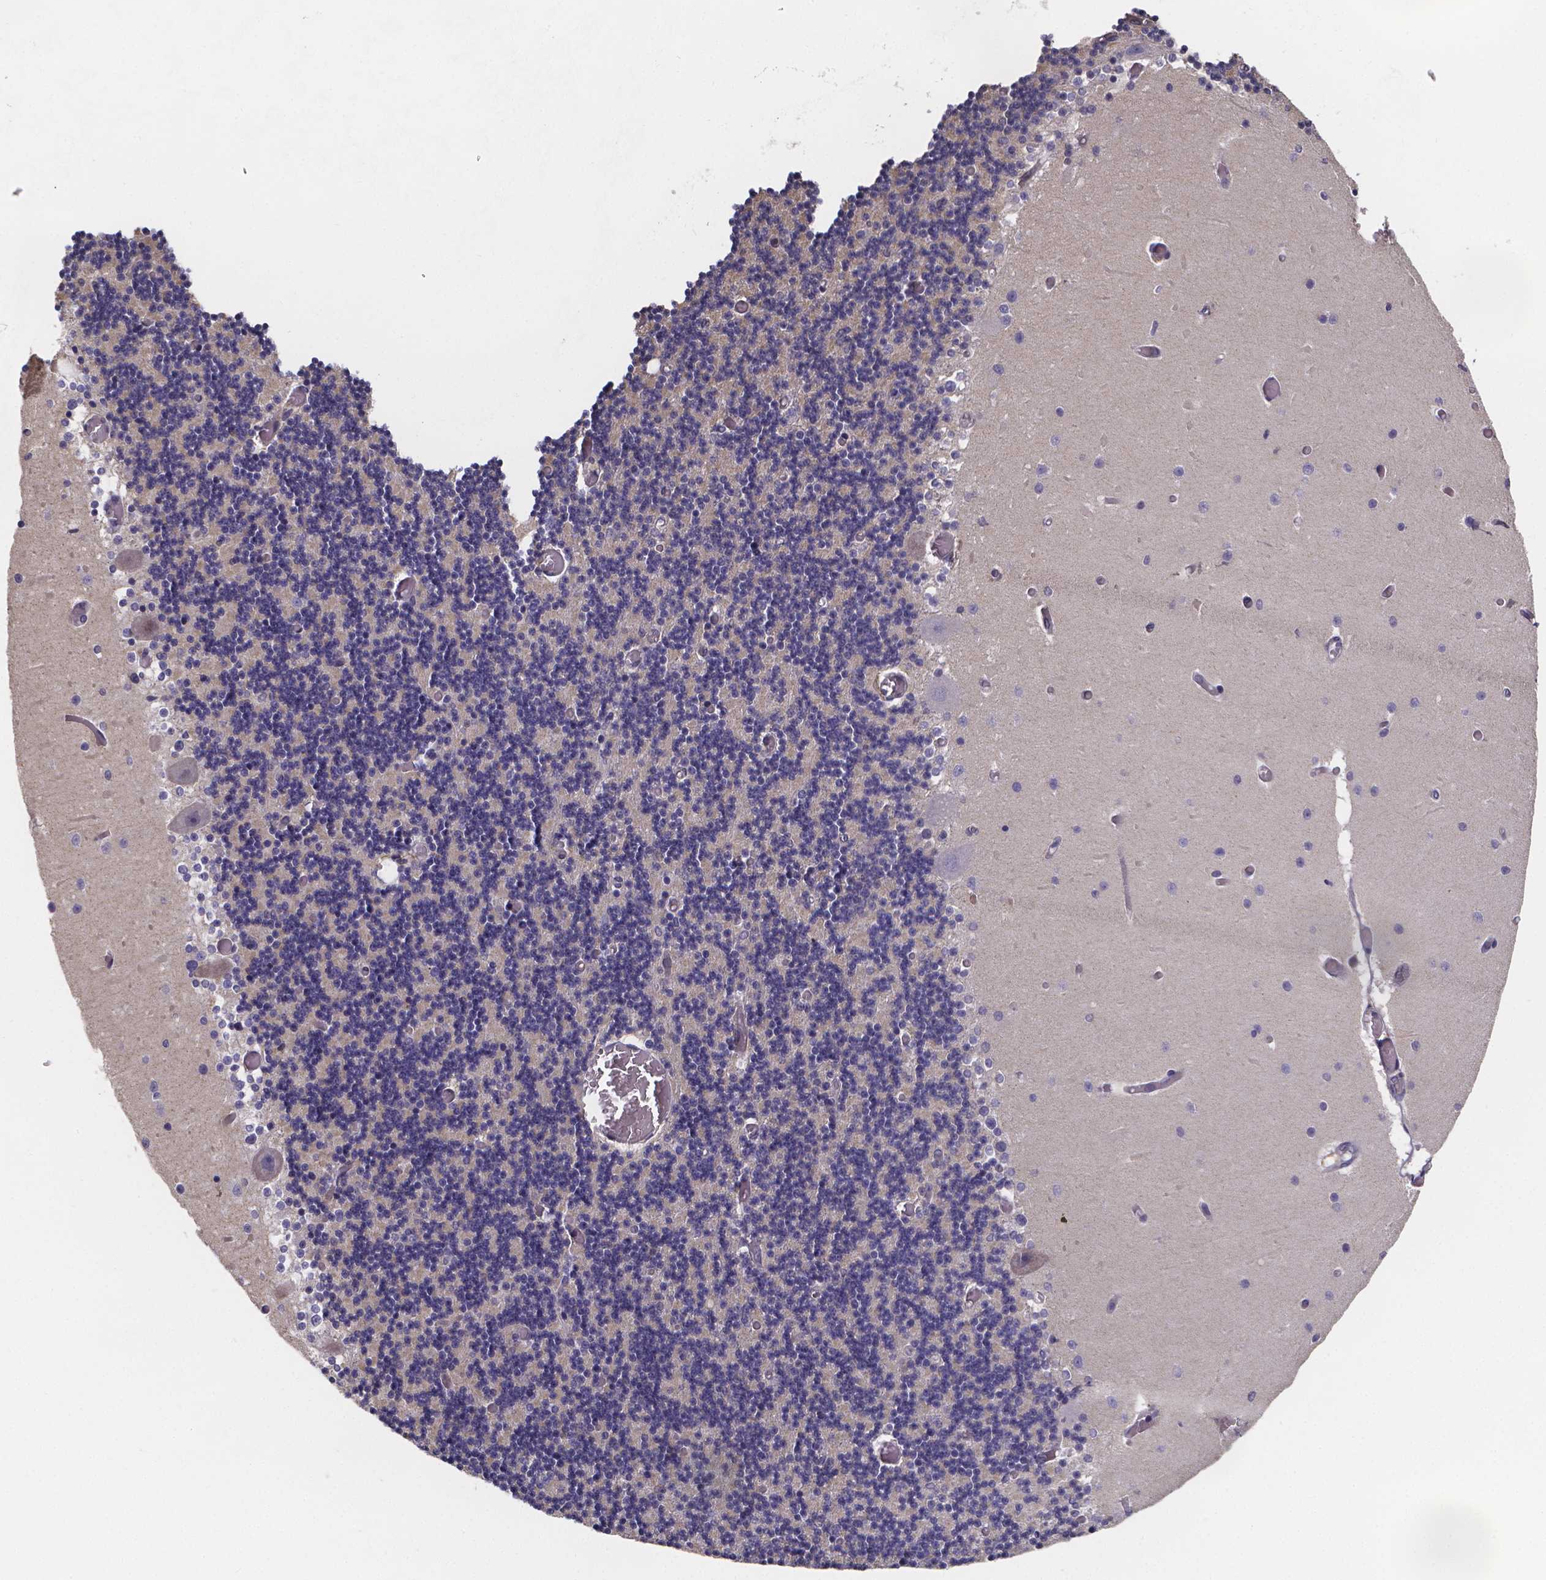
{"staining": {"intensity": "weak", "quantity": "25%-75%", "location": "cytoplasmic/membranous"}, "tissue": "cerebellum", "cell_type": "Cells in granular layer", "image_type": "normal", "snomed": [{"axis": "morphology", "description": "Normal tissue, NOS"}, {"axis": "topography", "description": "Cerebellum"}], "caption": "A brown stain shows weak cytoplasmic/membranous positivity of a protein in cells in granular layer of unremarkable human cerebellum. (DAB IHC with brightfield microscopy, high magnification).", "gene": "PAH", "patient": {"sex": "female", "age": 28}}